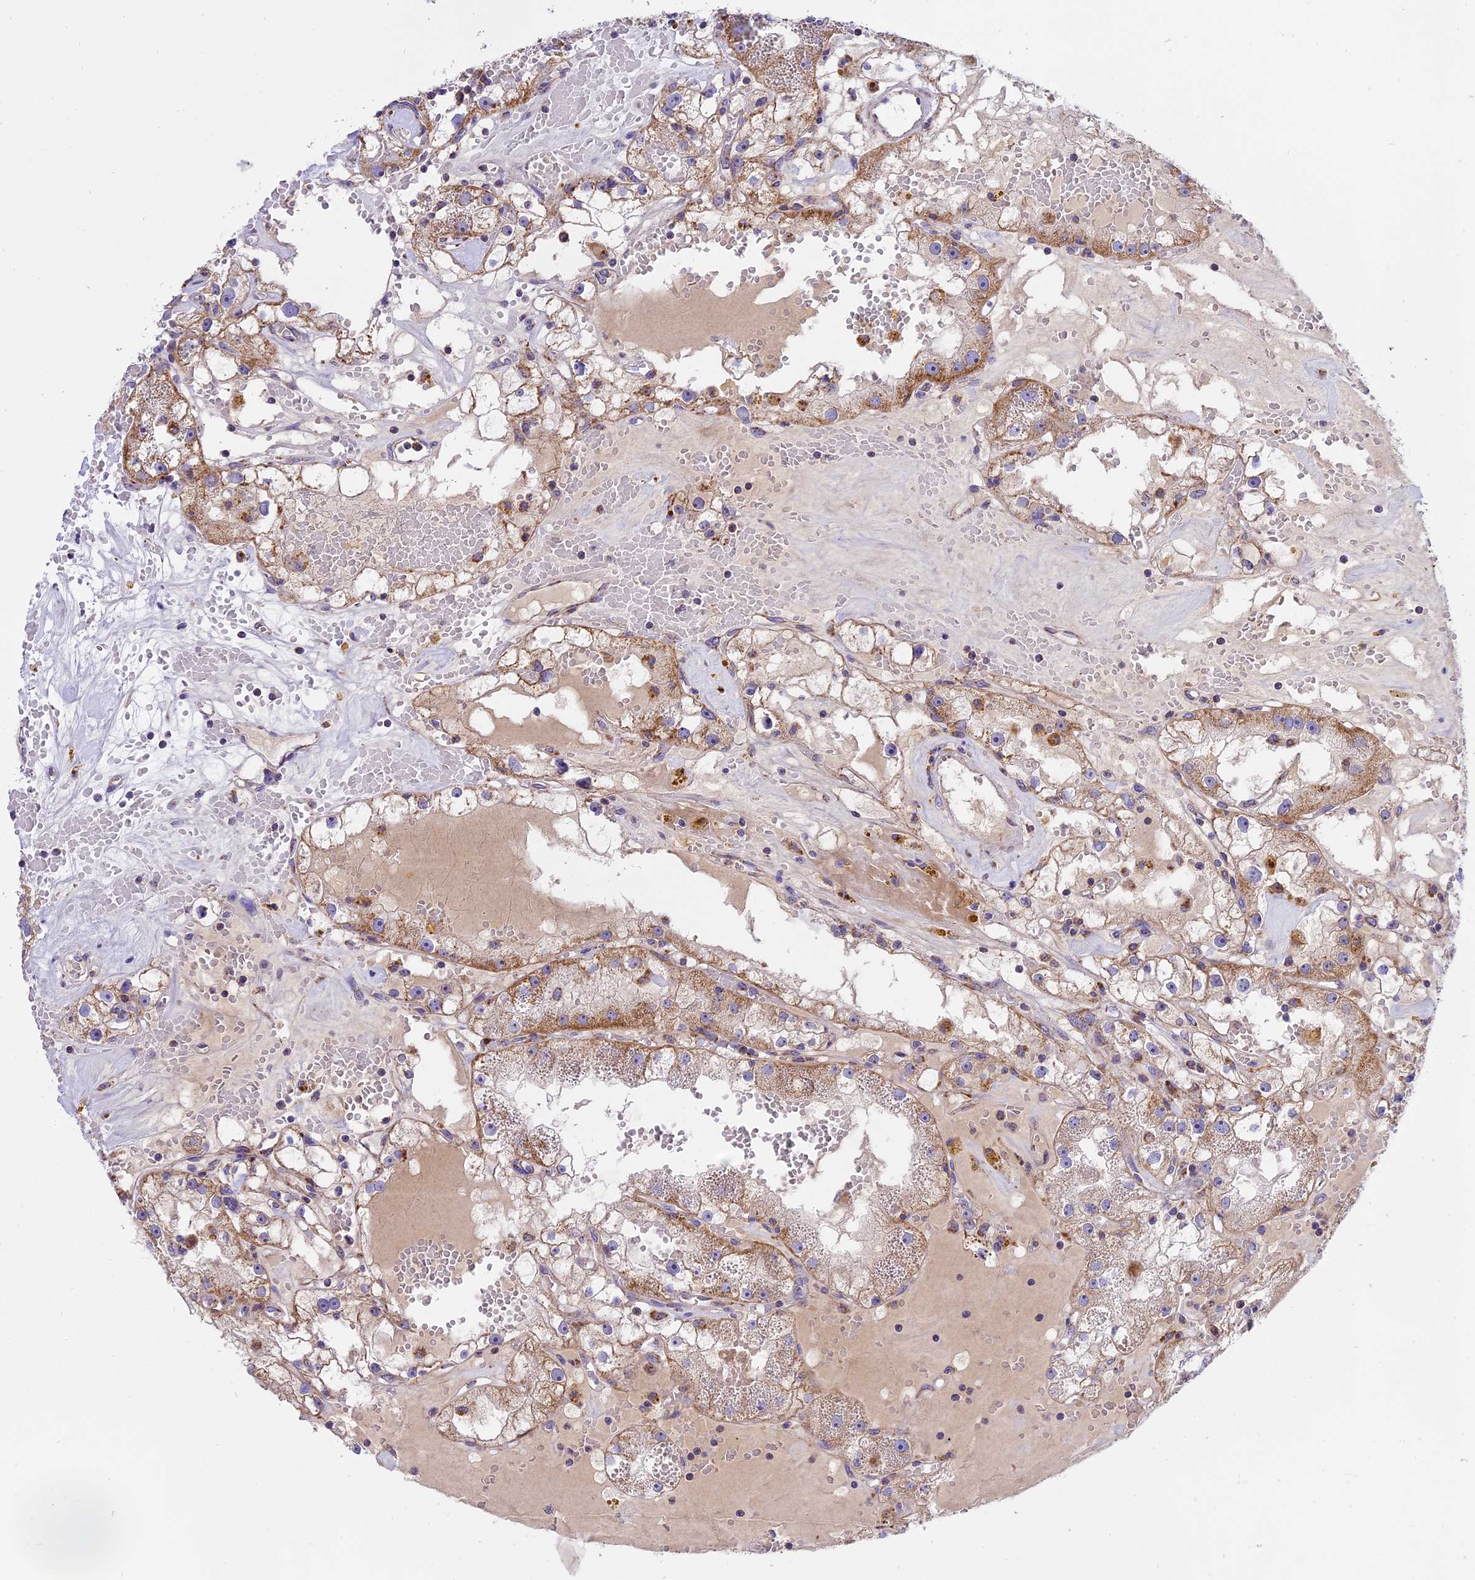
{"staining": {"intensity": "moderate", "quantity": "25%-75%", "location": "cytoplasmic/membranous"}, "tissue": "renal cancer", "cell_type": "Tumor cells", "image_type": "cancer", "snomed": [{"axis": "morphology", "description": "Adenocarcinoma, NOS"}, {"axis": "topography", "description": "Kidney"}], "caption": "A histopathology image of human adenocarcinoma (renal) stained for a protein demonstrates moderate cytoplasmic/membranous brown staining in tumor cells.", "gene": "MRPS34", "patient": {"sex": "male", "age": 56}}